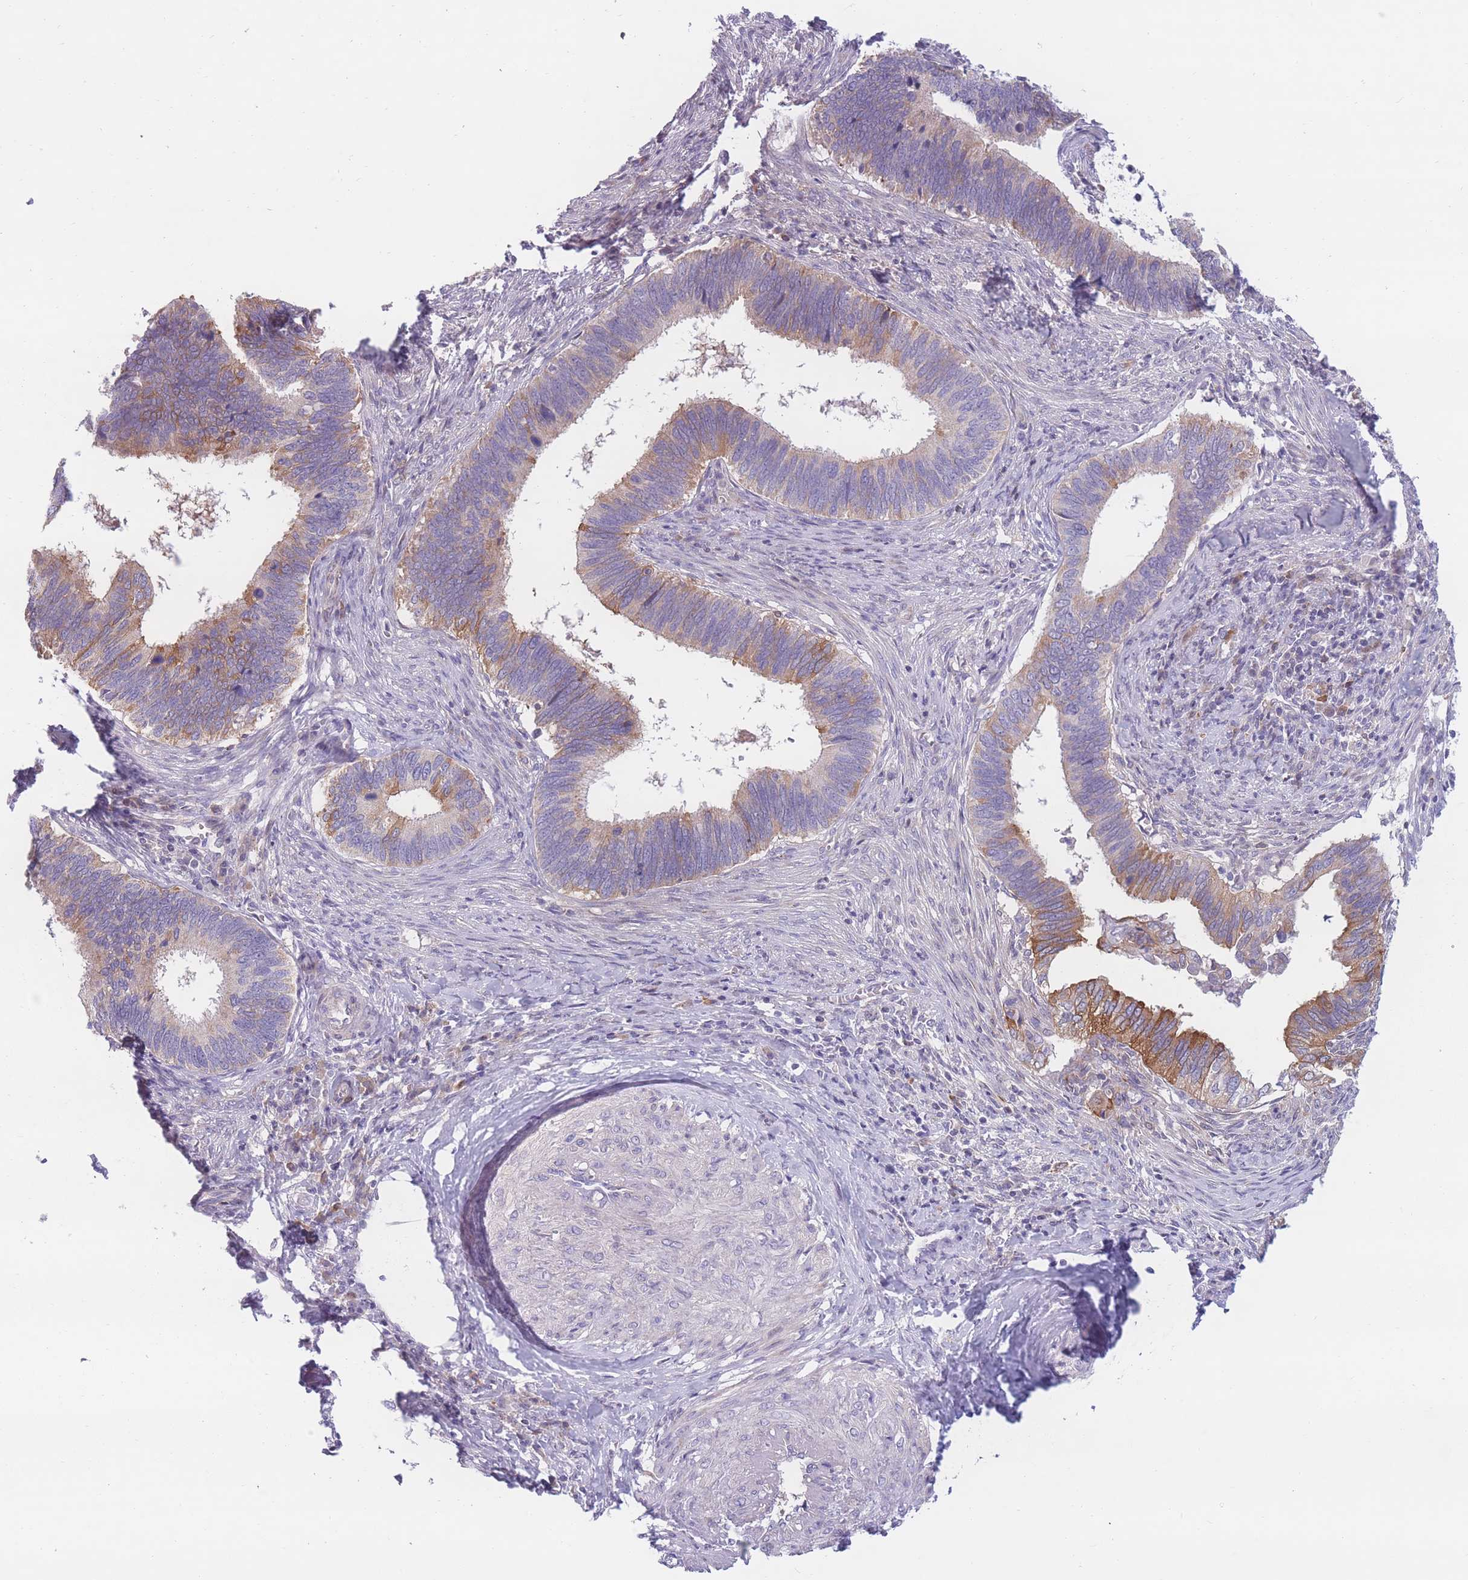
{"staining": {"intensity": "moderate", "quantity": "25%-75%", "location": "cytoplasmic/membranous"}, "tissue": "cervical cancer", "cell_type": "Tumor cells", "image_type": "cancer", "snomed": [{"axis": "morphology", "description": "Adenocarcinoma, NOS"}, {"axis": "topography", "description": "Cervix"}], "caption": "An immunohistochemistry histopathology image of neoplastic tissue is shown. Protein staining in brown labels moderate cytoplasmic/membranous positivity in adenocarcinoma (cervical) within tumor cells.", "gene": "PDE4A", "patient": {"sex": "female", "age": 42}}